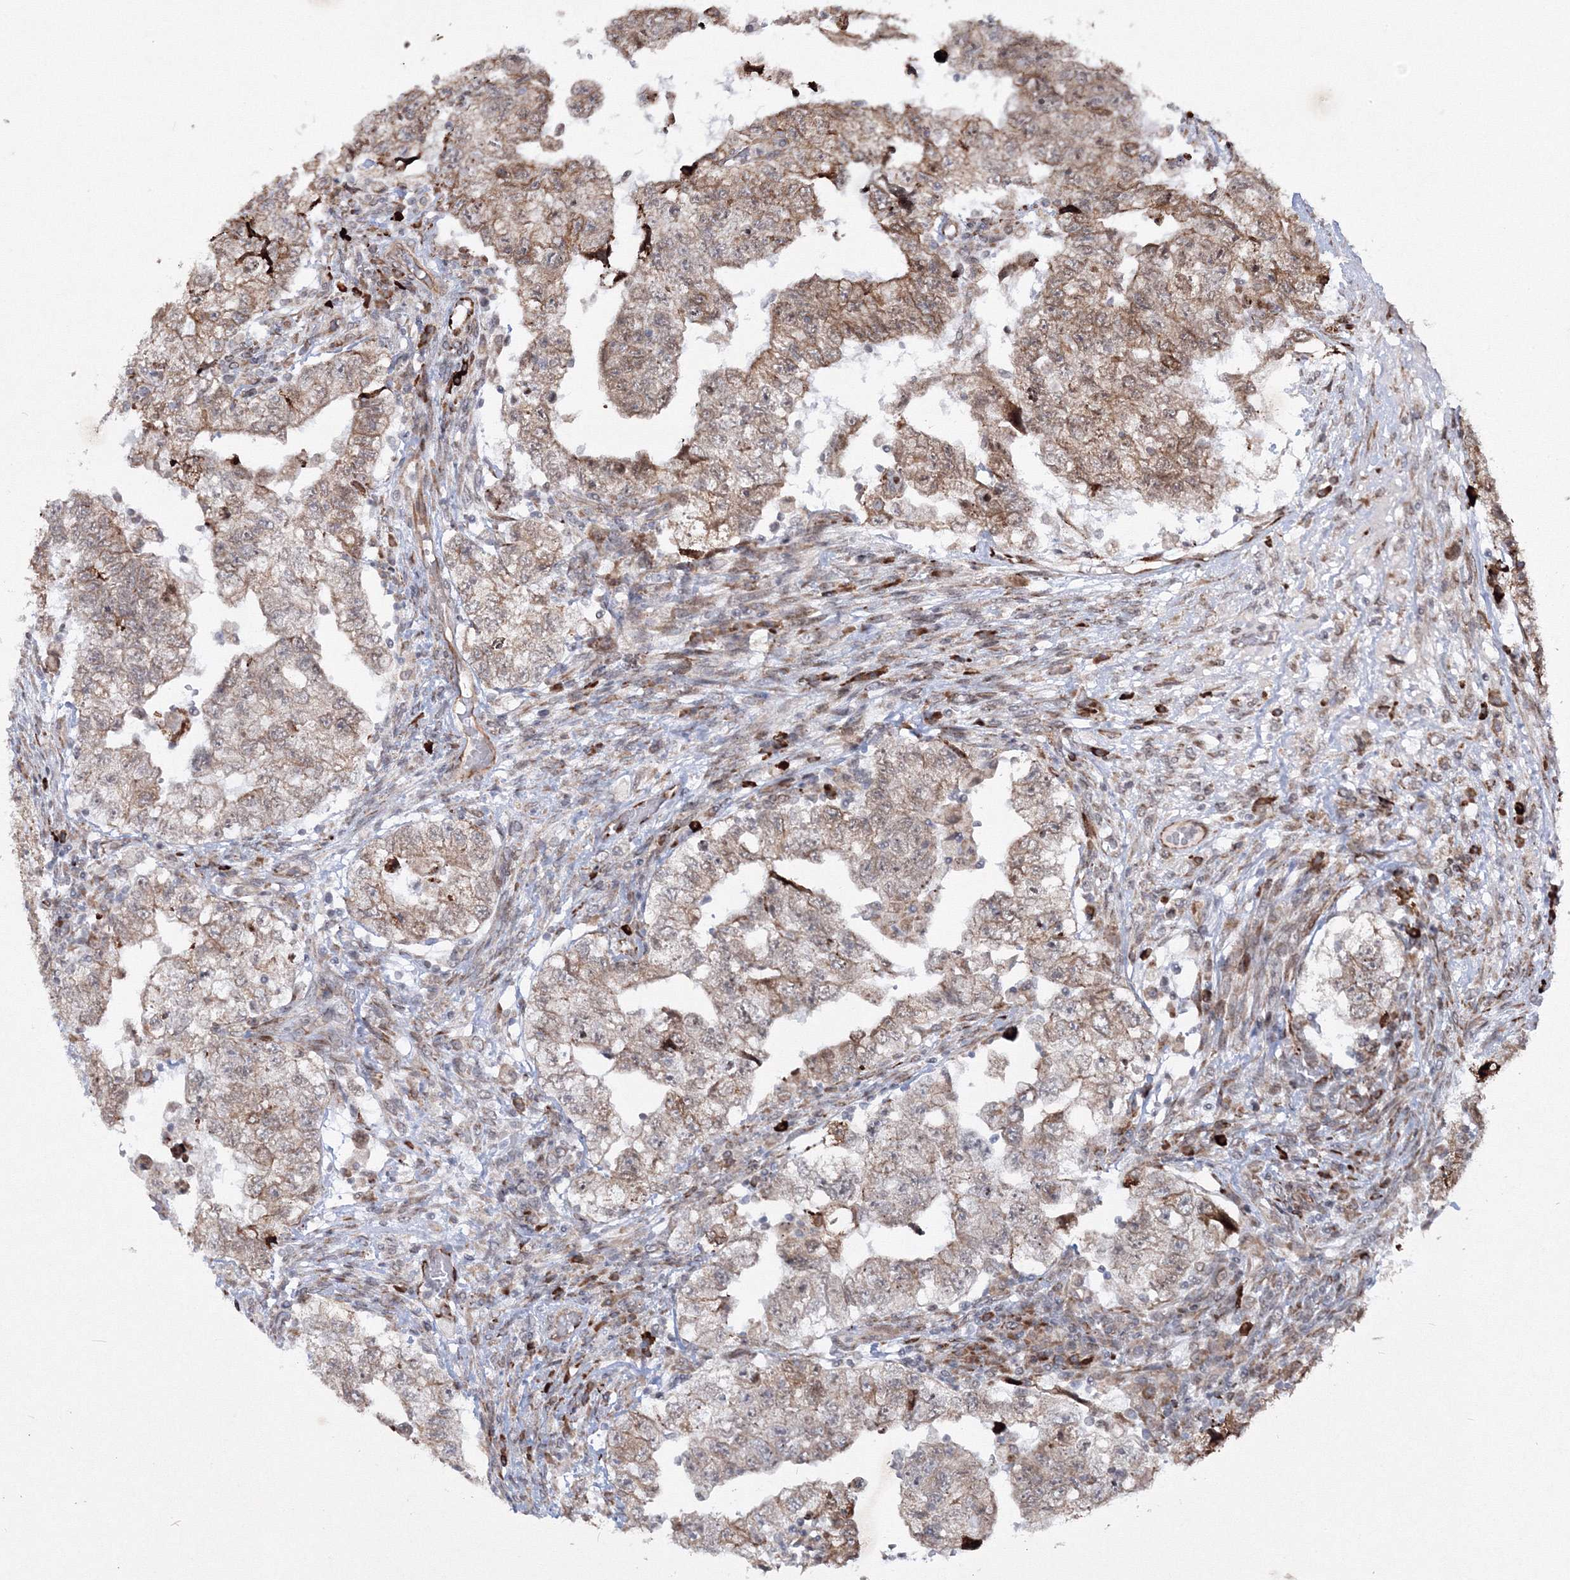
{"staining": {"intensity": "moderate", "quantity": "25%-75%", "location": "cytoplasmic/membranous"}, "tissue": "testis cancer", "cell_type": "Tumor cells", "image_type": "cancer", "snomed": [{"axis": "morphology", "description": "Carcinoma, Embryonal, NOS"}, {"axis": "topography", "description": "Testis"}], "caption": "Testis cancer (embryonal carcinoma) stained with DAB IHC demonstrates medium levels of moderate cytoplasmic/membranous positivity in approximately 25%-75% of tumor cells.", "gene": "EFCAB12", "patient": {"sex": "male", "age": 36}}